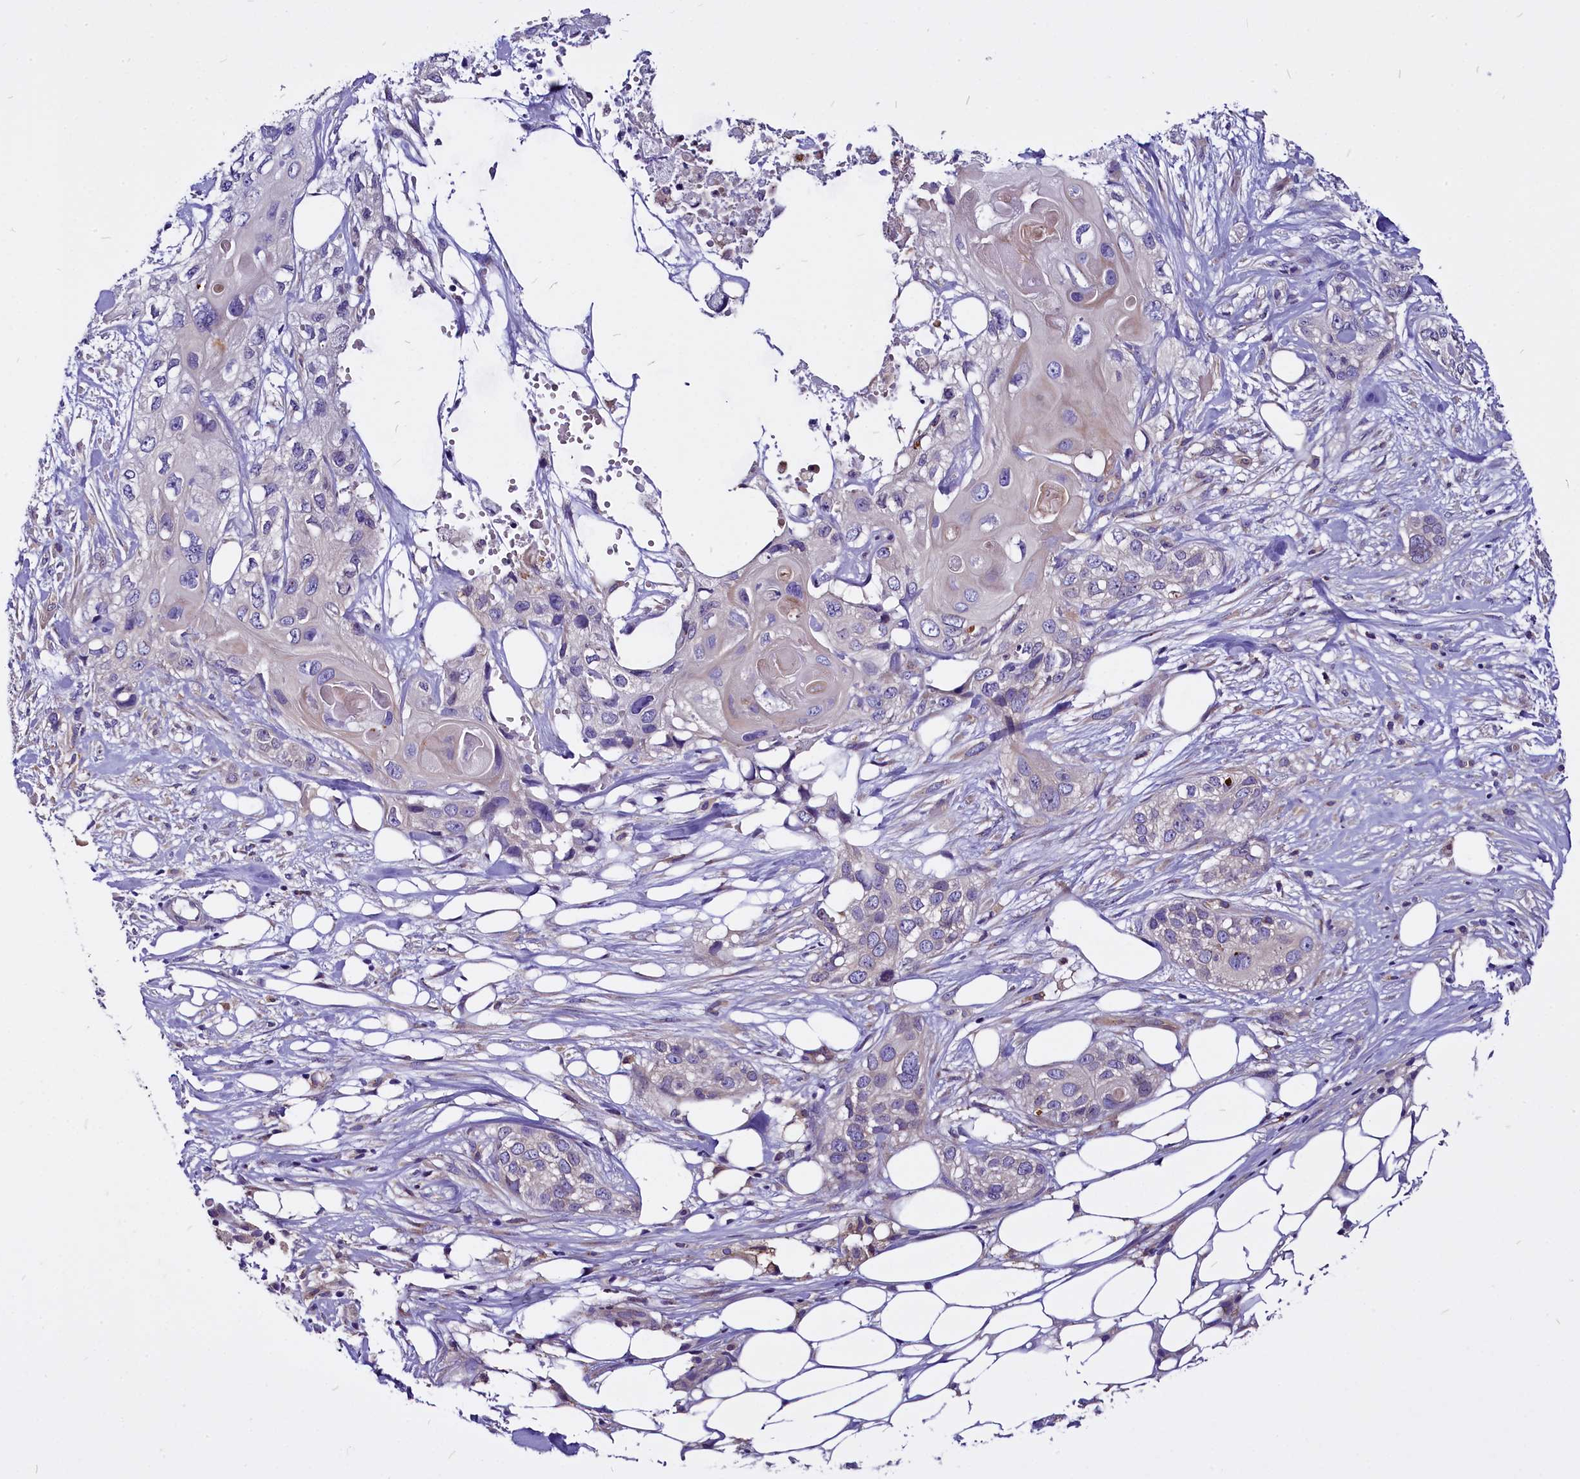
{"staining": {"intensity": "negative", "quantity": "none", "location": "none"}, "tissue": "skin cancer", "cell_type": "Tumor cells", "image_type": "cancer", "snomed": [{"axis": "morphology", "description": "Normal tissue, NOS"}, {"axis": "morphology", "description": "Squamous cell carcinoma, NOS"}, {"axis": "topography", "description": "Skin"}], "caption": "Skin cancer (squamous cell carcinoma) was stained to show a protein in brown. There is no significant staining in tumor cells.", "gene": "CEP170", "patient": {"sex": "male", "age": 72}}